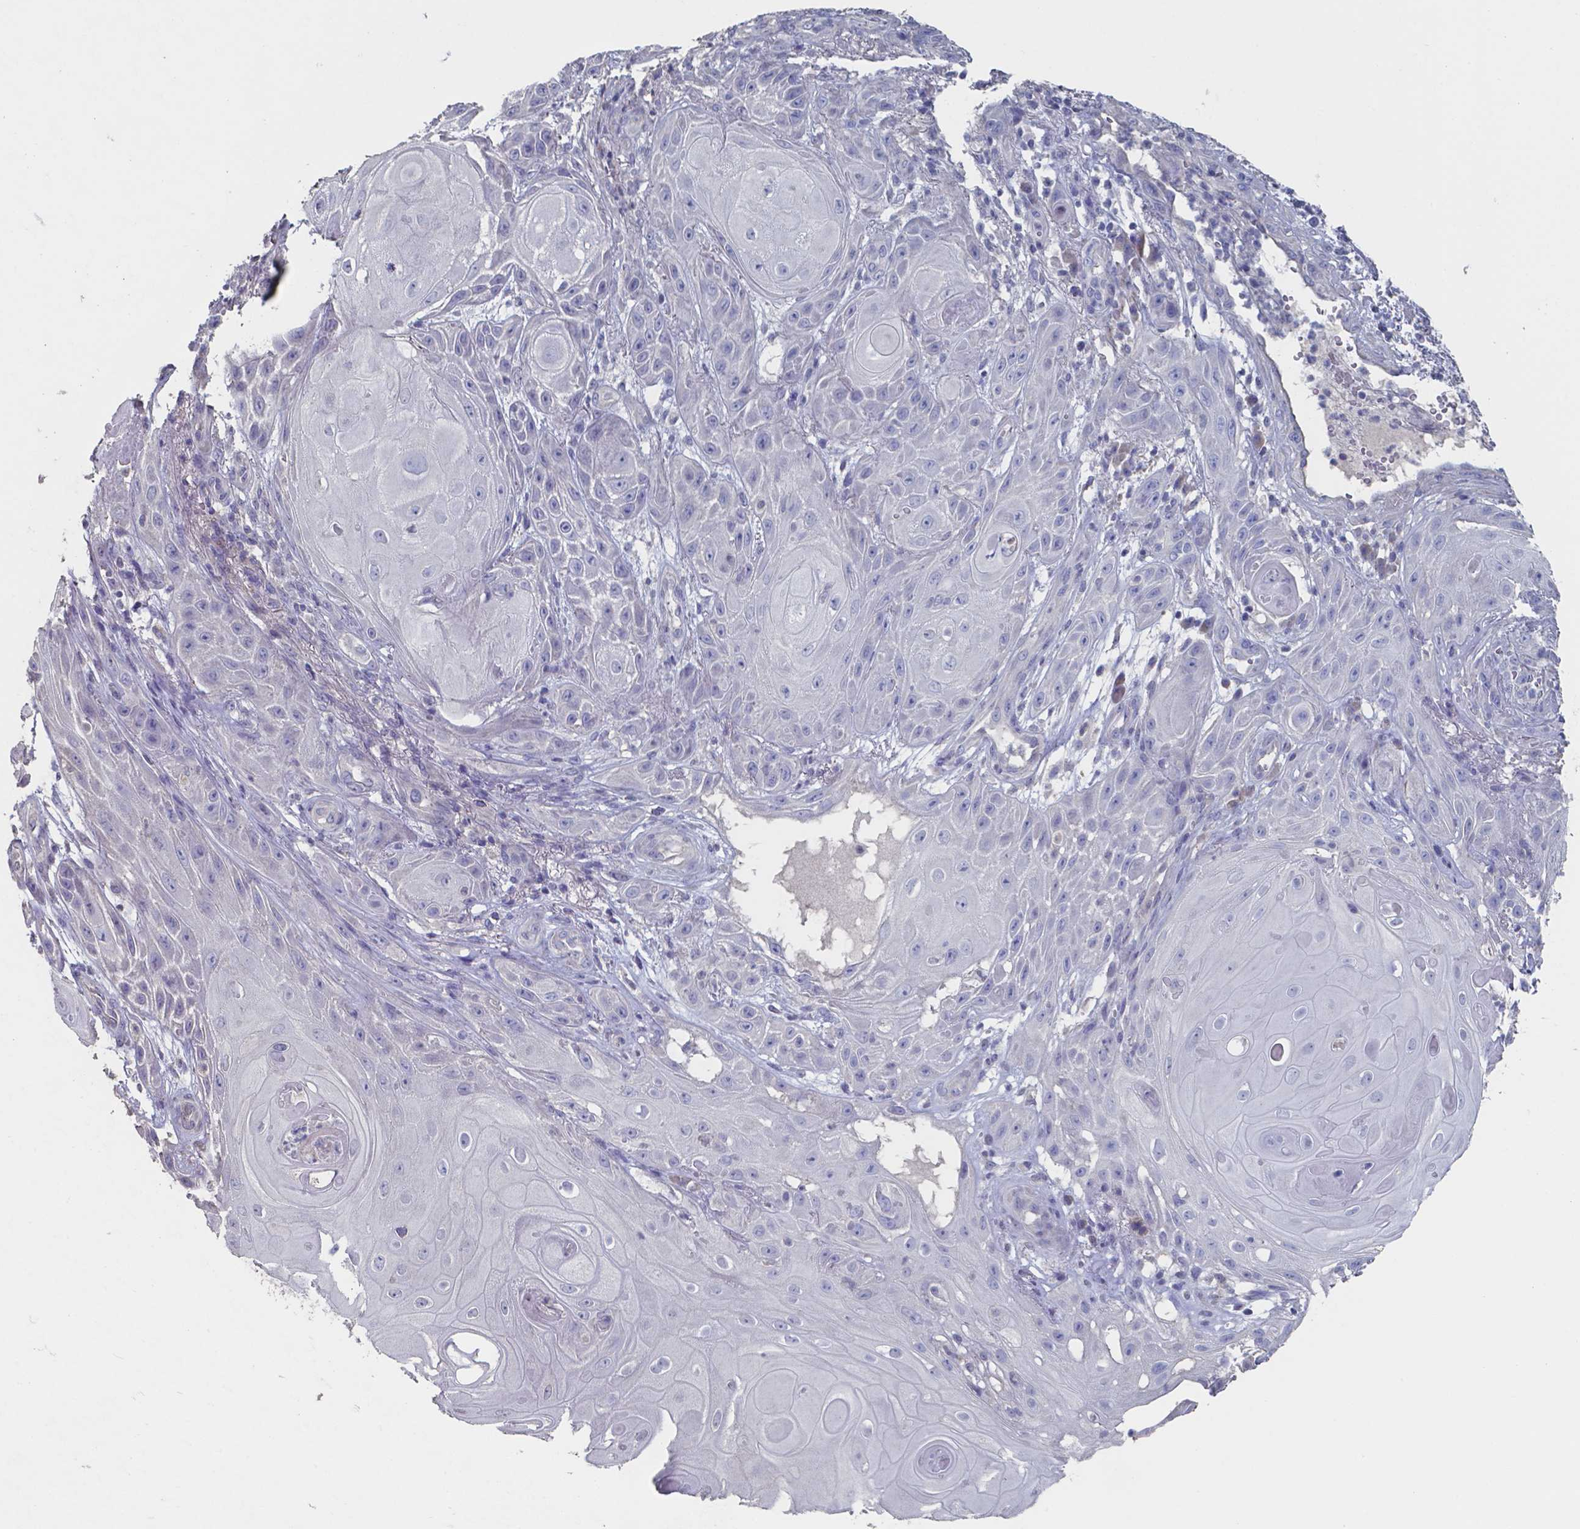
{"staining": {"intensity": "negative", "quantity": "none", "location": "none"}, "tissue": "skin cancer", "cell_type": "Tumor cells", "image_type": "cancer", "snomed": [{"axis": "morphology", "description": "Squamous cell carcinoma, NOS"}, {"axis": "topography", "description": "Skin"}], "caption": "A micrograph of human skin cancer is negative for staining in tumor cells.", "gene": "FOXJ1", "patient": {"sex": "male", "age": 62}}